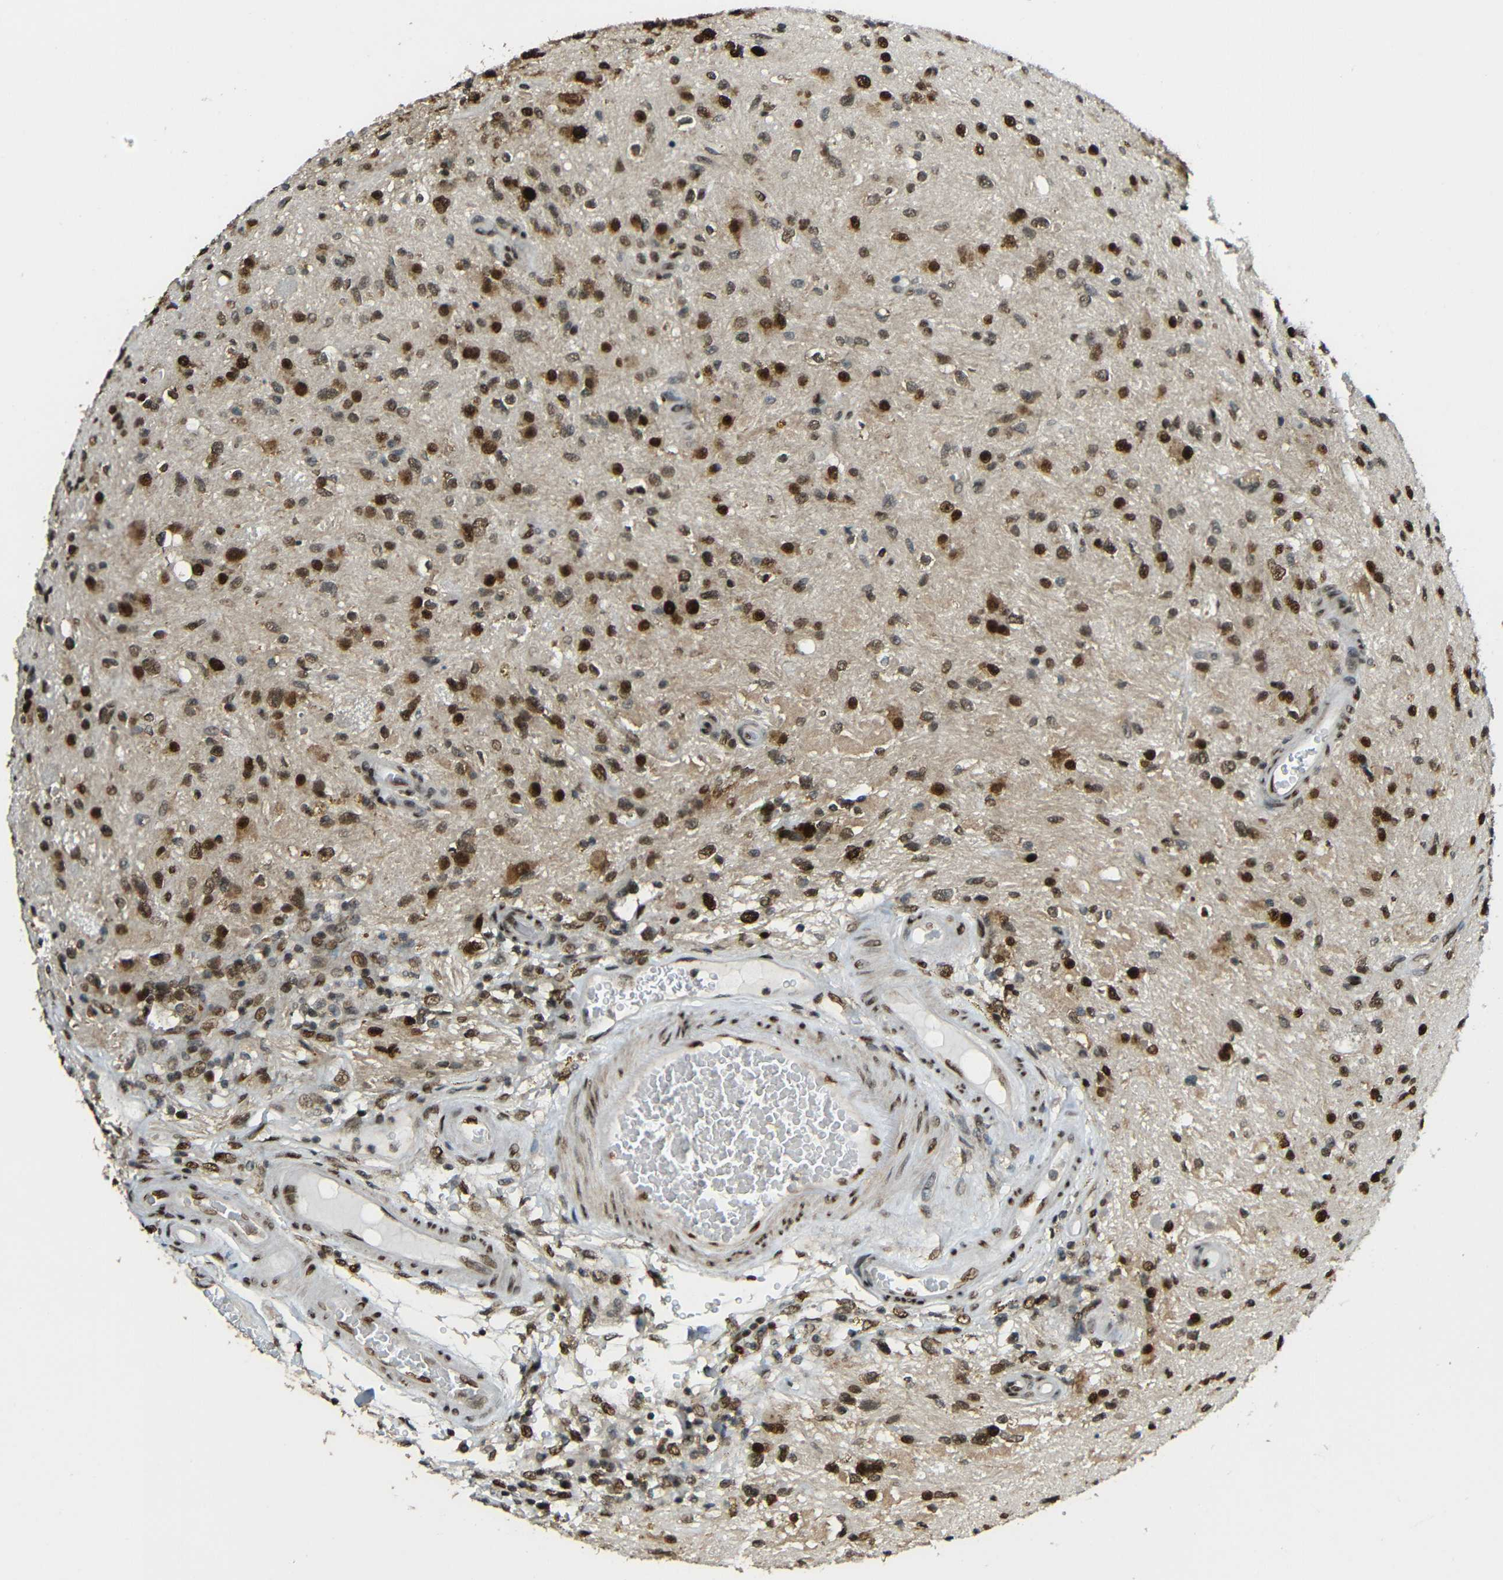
{"staining": {"intensity": "strong", "quantity": ">75%", "location": "cytoplasmic/membranous,nuclear"}, "tissue": "glioma", "cell_type": "Tumor cells", "image_type": "cancer", "snomed": [{"axis": "morphology", "description": "Glioma, malignant, High grade"}, {"axis": "topography", "description": "Brain"}], "caption": "High-power microscopy captured an IHC histopathology image of malignant glioma (high-grade), revealing strong cytoplasmic/membranous and nuclear expression in approximately >75% of tumor cells.", "gene": "PSIP1", "patient": {"sex": "male", "age": 33}}